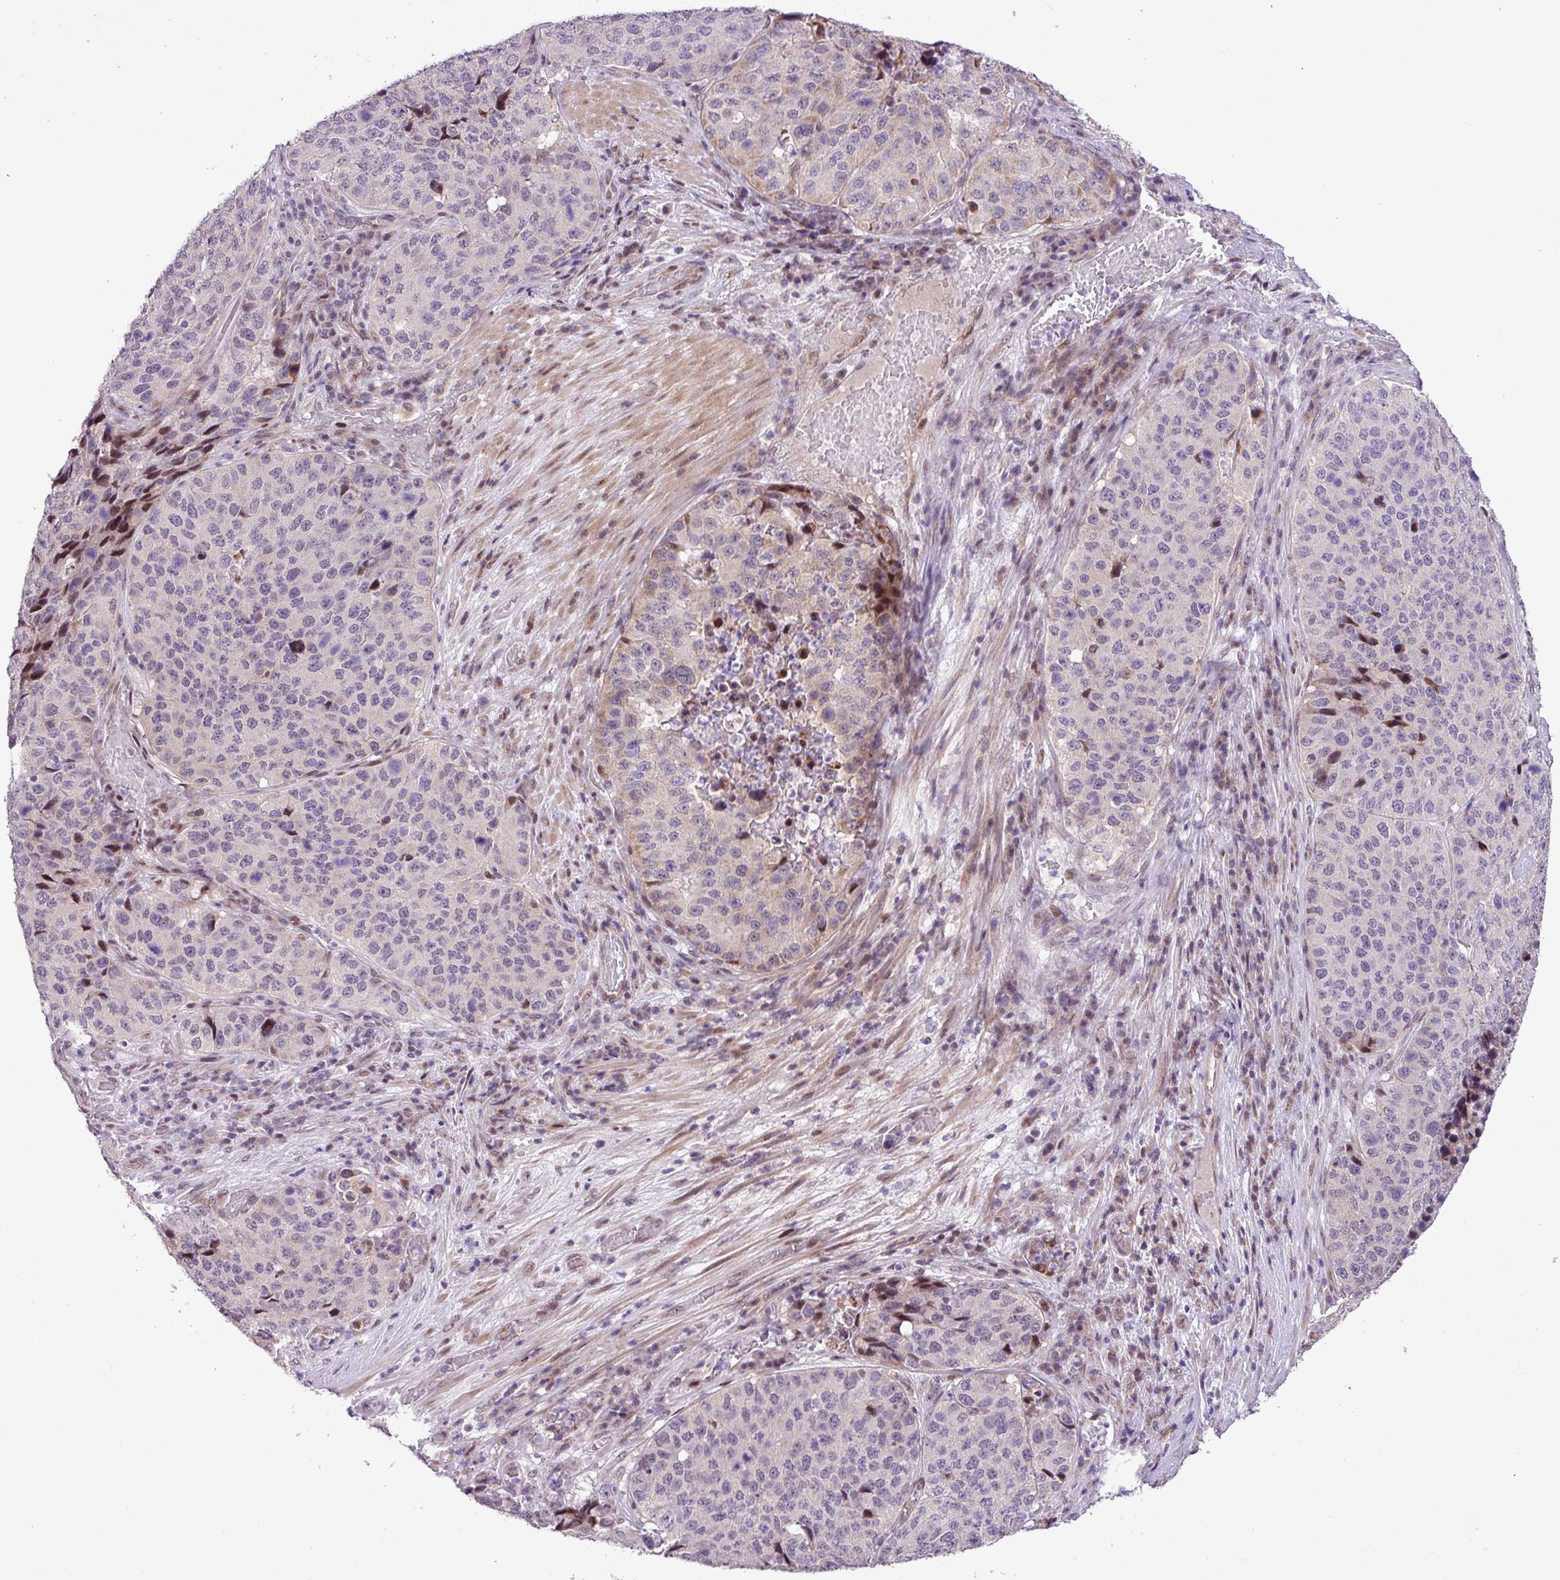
{"staining": {"intensity": "moderate", "quantity": "<25%", "location": "nuclear"}, "tissue": "stomach cancer", "cell_type": "Tumor cells", "image_type": "cancer", "snomed": [{"axis": "morphology", "description": "Adenocarcinoma, NOS"}, {"axis": "topography", "description": "Stomach"}], "caption": "There is low levels of moderate nuclear expression in tumor cells of stomach cancer (adenocarcinoma), as demonstrated by immunohistochemical staining (brown color).", "gene": "ZNF354A", "patient": {"sex": "male", "age": 71}}